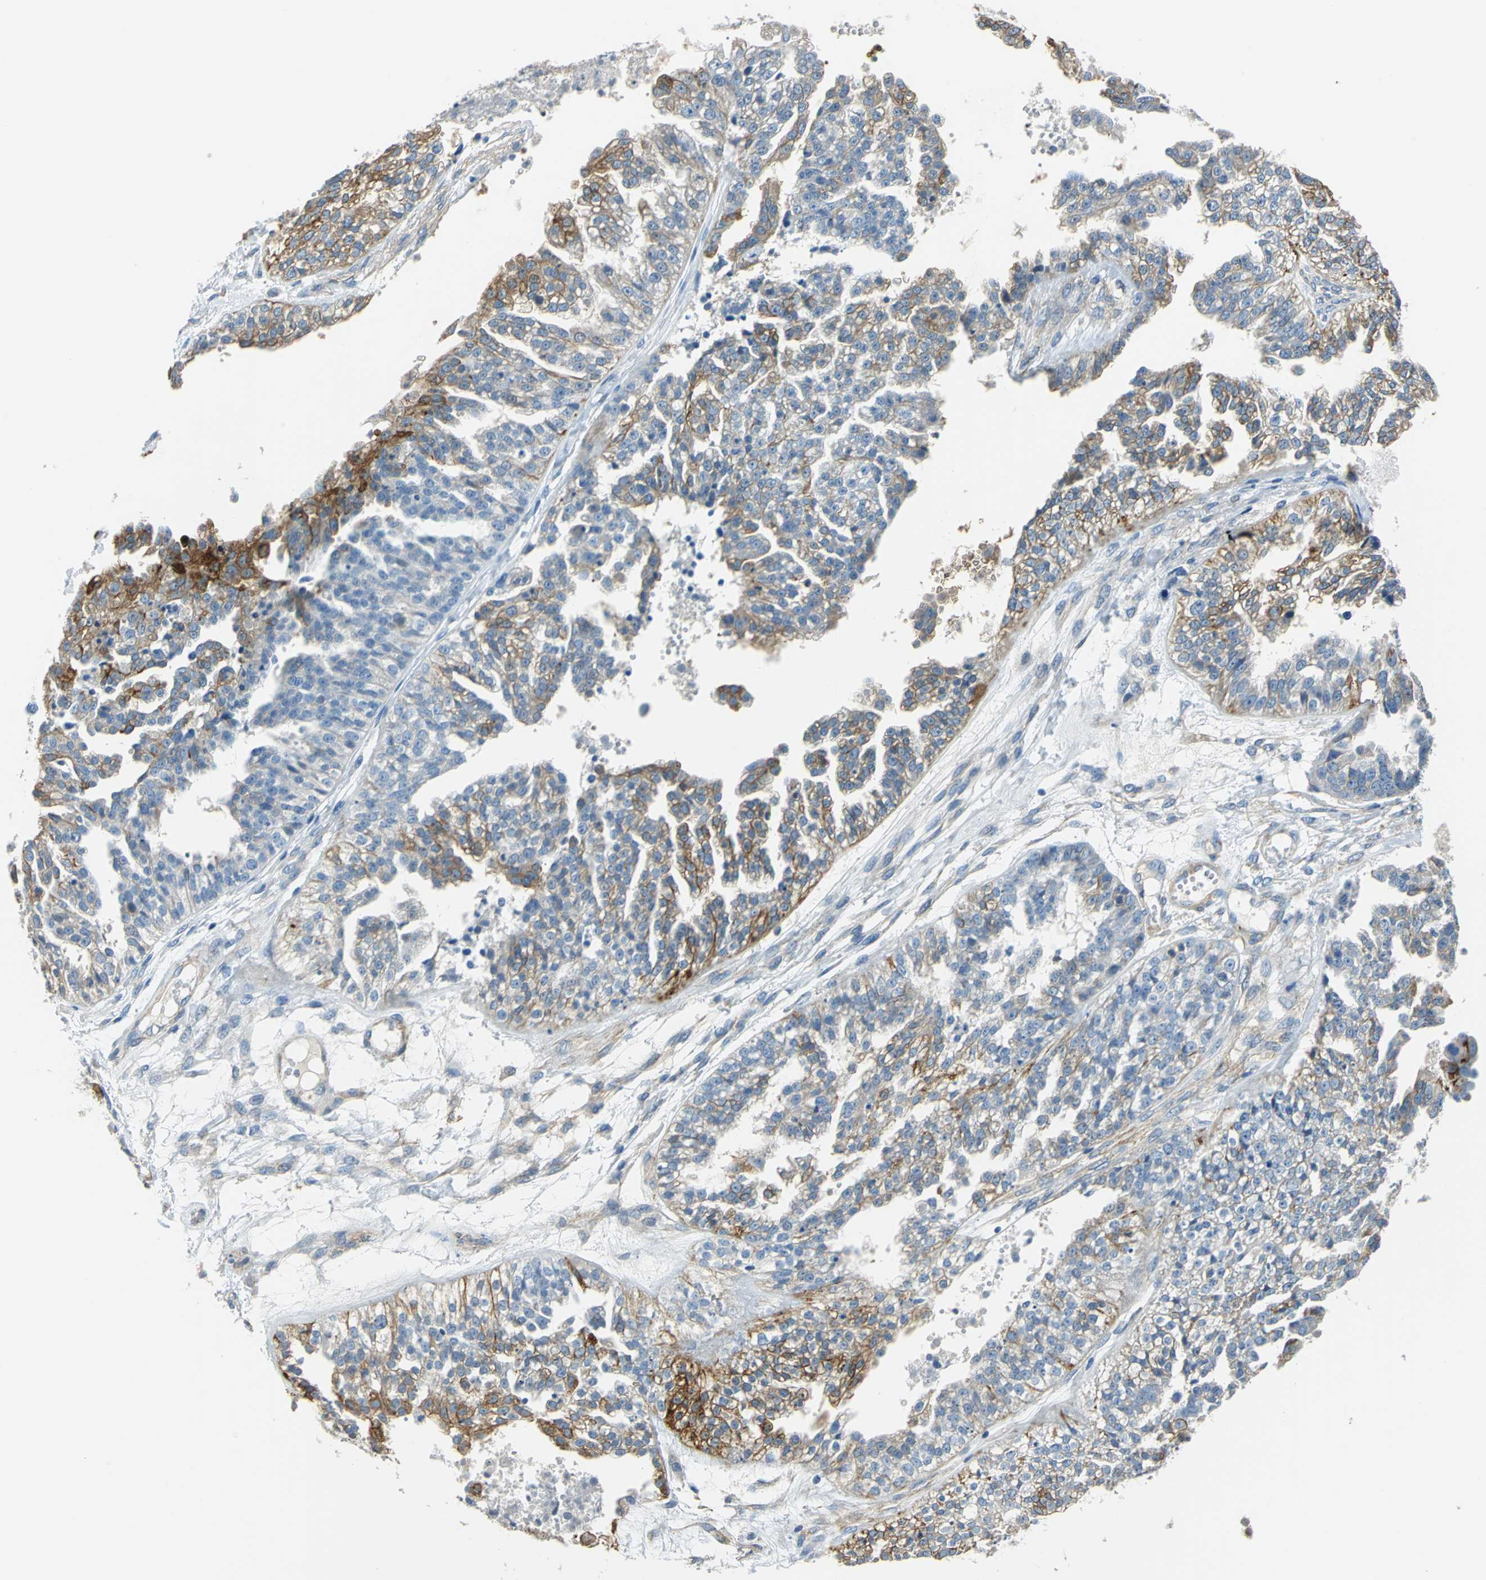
{"staining": {"intensity": "strong", "quantity": "25%-75%", "location": "cytoplasmic/membranous"}, "tissue": "ovarian cancer", "cell_type": "Tumor cells", "image_type": "cancer", "snomed": [{"axis": "morphology", "description": "Carcinoma, NOS"}, {"axis": "topography", "description": "Soft tissue"}, {"axis": "topography", "description": "Ovary"}], "caption": "Carcinoma (ovarian) stained for a protein demonstrates strong cytoplasmic/membranous positivity in tumor cells.", "gene": "AKAP12", "patient": {"sex": "female", "age": 54}}